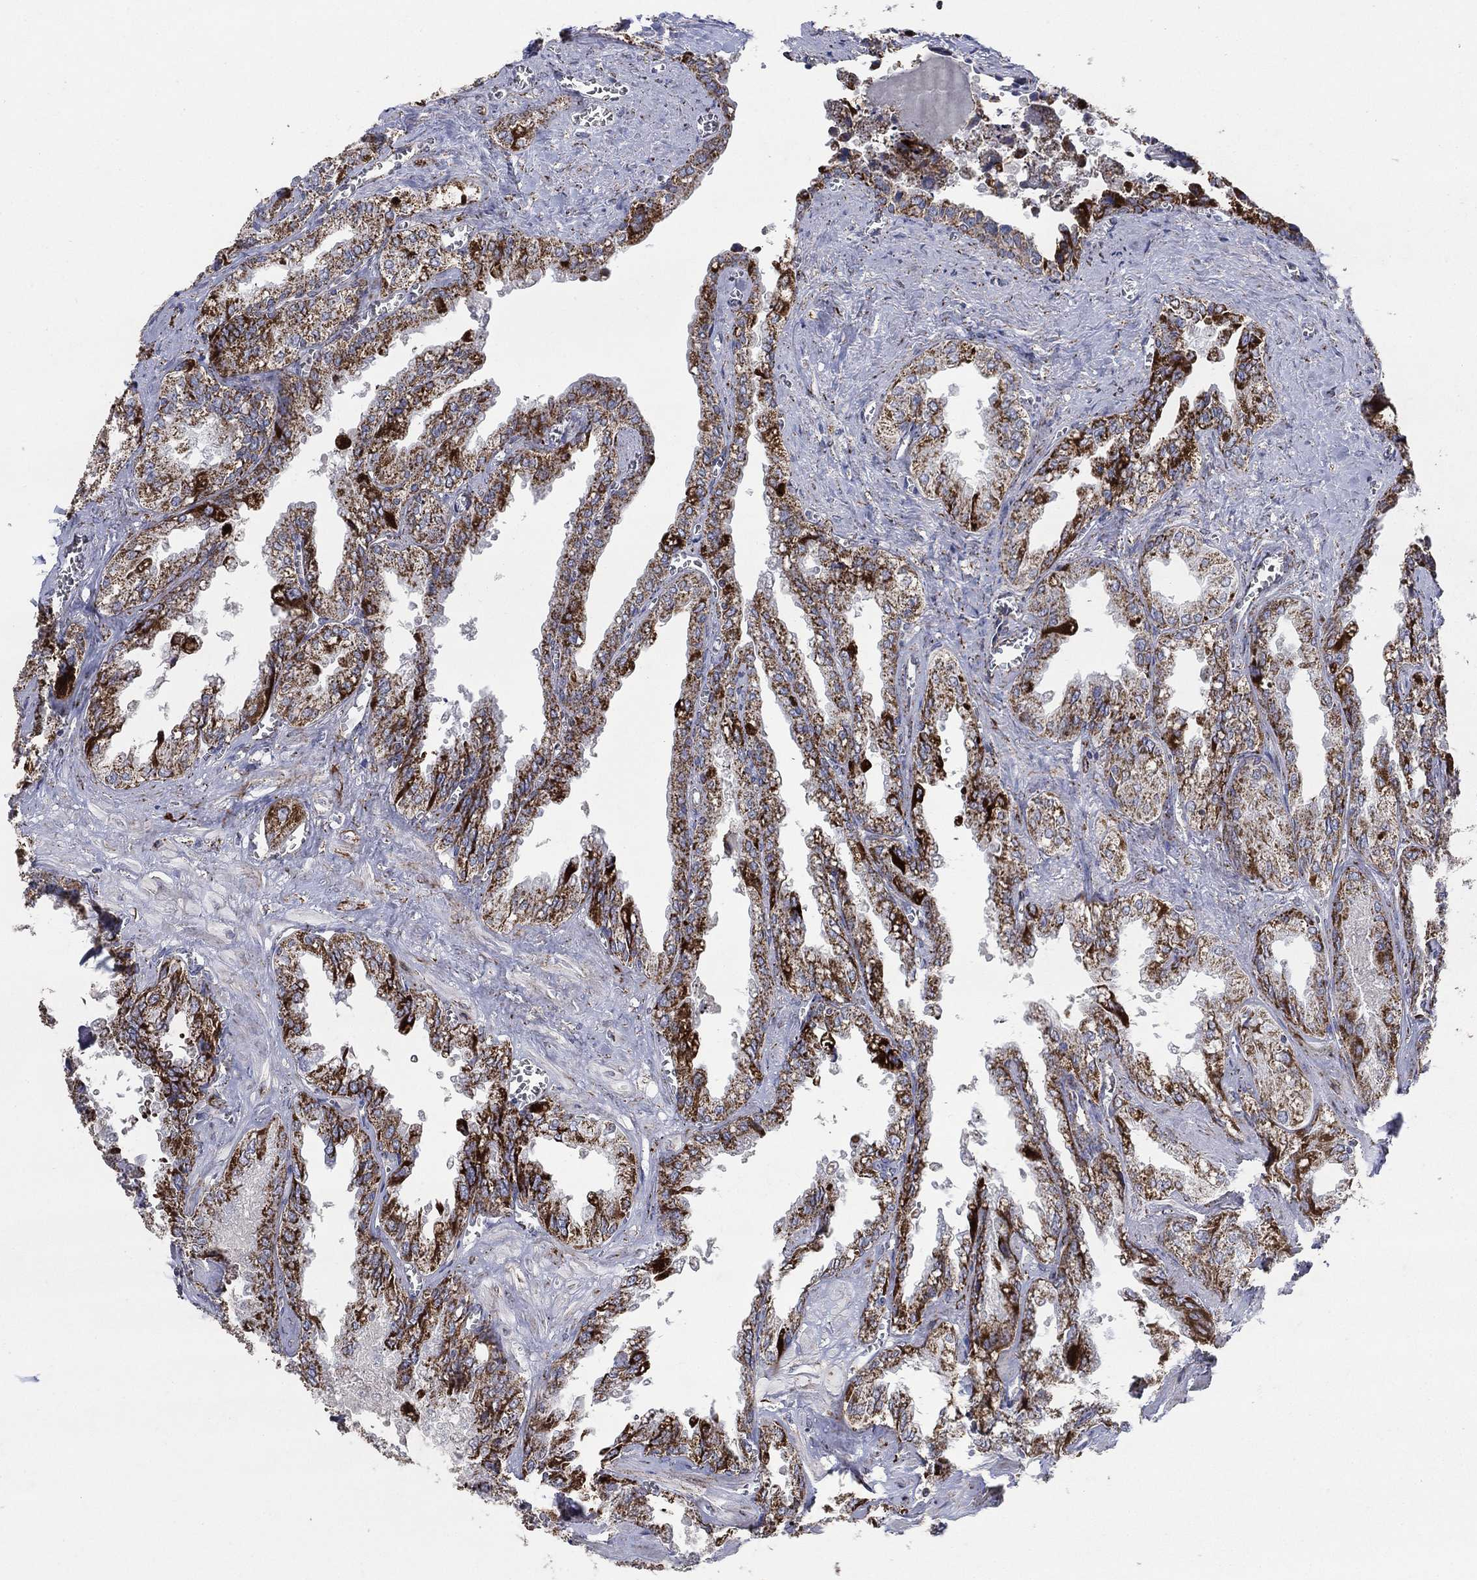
{"staining": {"intensity": "strong", "quantity": "25%-75%", "location": "cytoplasmic/membranous"}, "tissue": "seminal vesicle", "cell_type": "Glandular cells", "image_type": "normal", "snomed": [{"axis": "morphology", "description": "Normal tissue, NOS"}, {"axis": "topography", "description": "Seminal veicle"}], "caption": "Strong cytoplasmic/membranous protein expression is appreciated in approximately 25%-75% of glandular cells in seminal vesicle. (DAB (3,3'-diaminobenzidine) IHC with brightfield microscopy, high magnification).", "gene": "PNPLA2", "patient": {"sex": "male", "age": 67}}